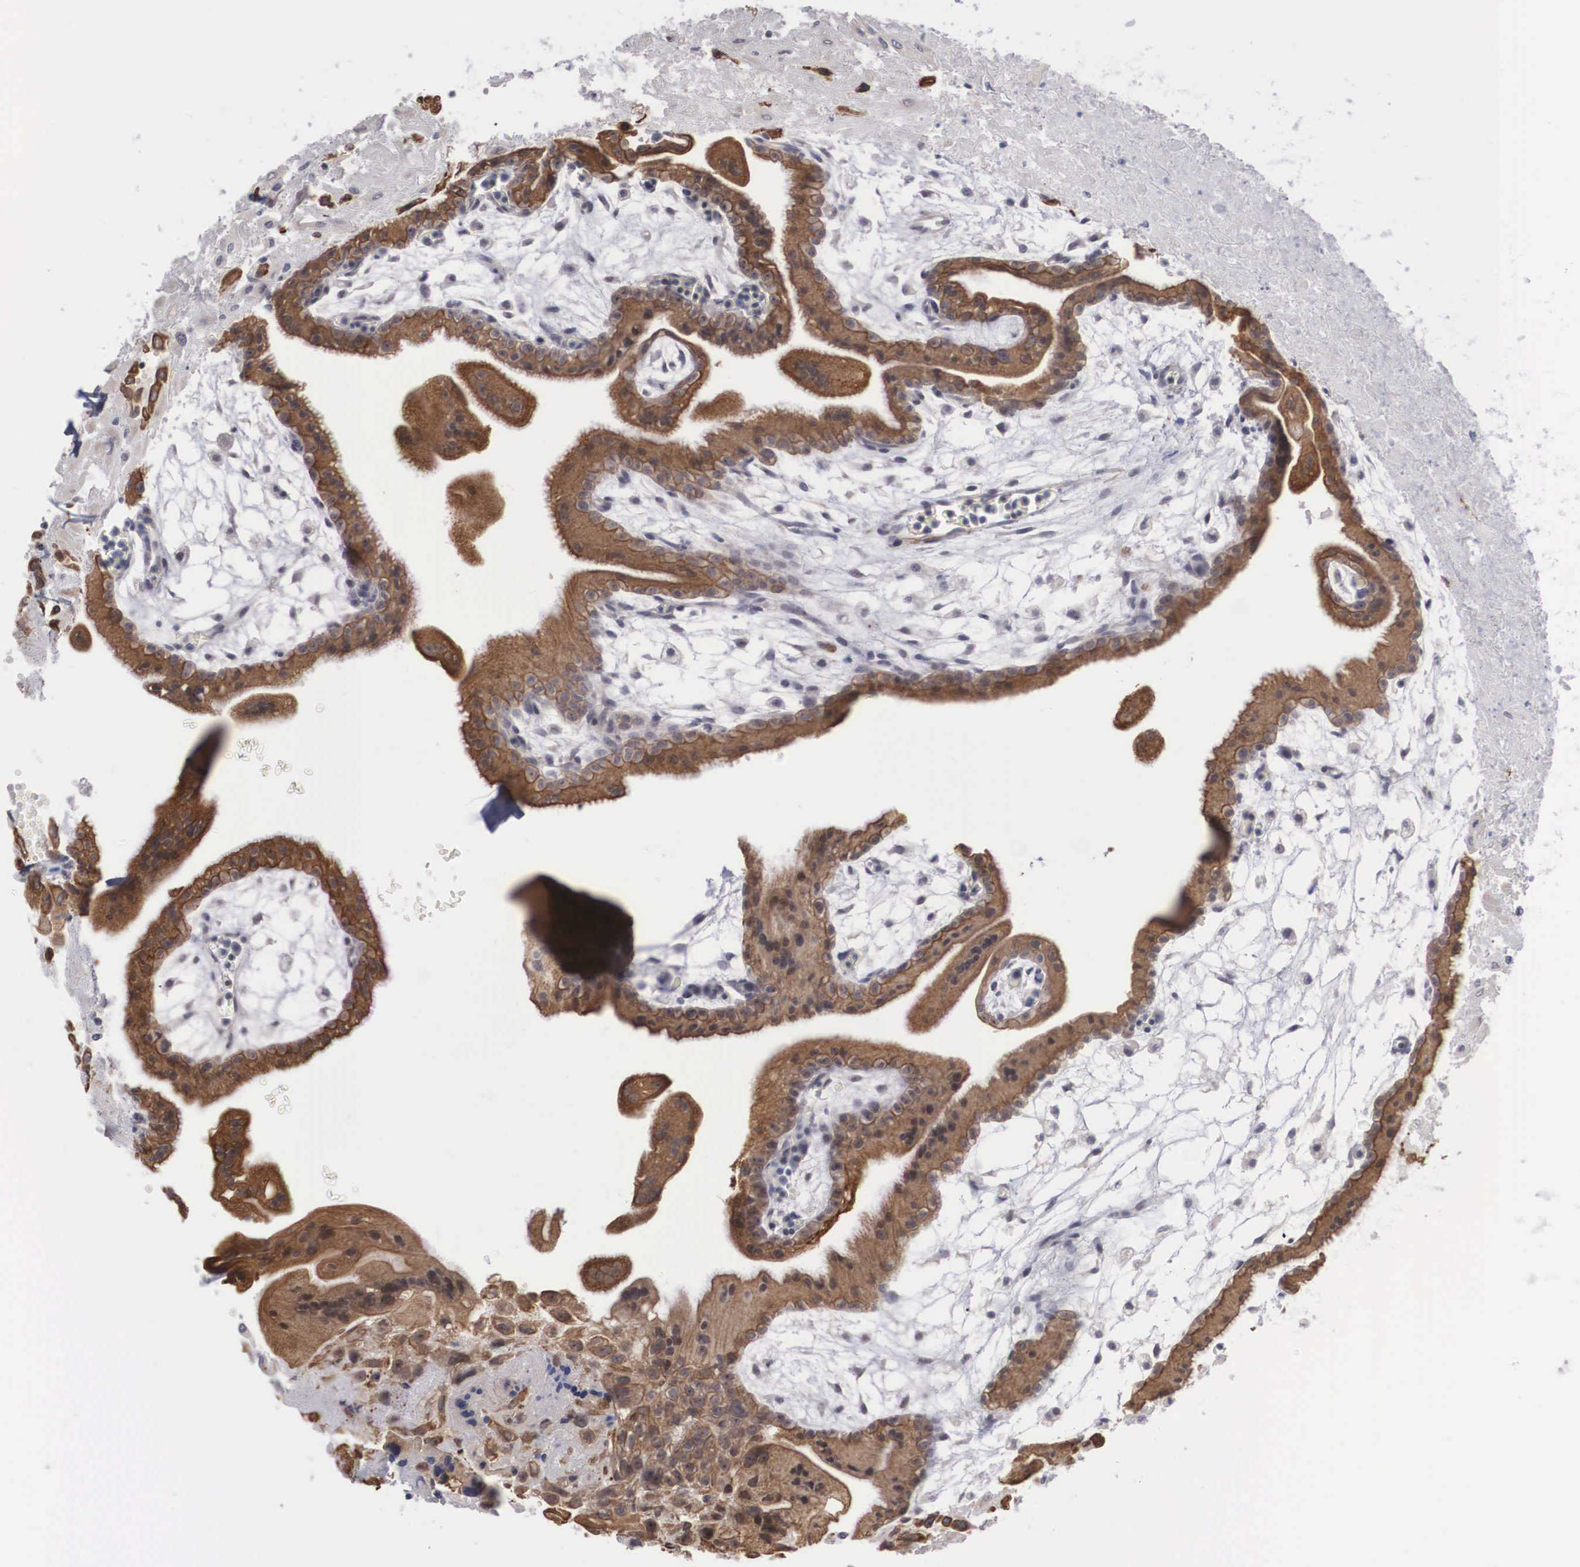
{"staining": {"intensity": "strong", "quantity": ">75%", "location": "cytoplasmic/membranous"}, "tissue": "placenta", "cell_type": "Trophoblastic cells", "image_type": "normal", "snomed": [{"axis": "morphology", "description": "Normal tissue, NOS"}, {"axis": "topography", "description": "Placenta"}], "caption": "Immunohistochemical staining of unremarkable placenta demonstrates strong cytoplasmic/membranous protein positivity in about >75% of trophoblastic cells.", "gene": "WDR89", "patient": {"sex": "female", "age": 35}}